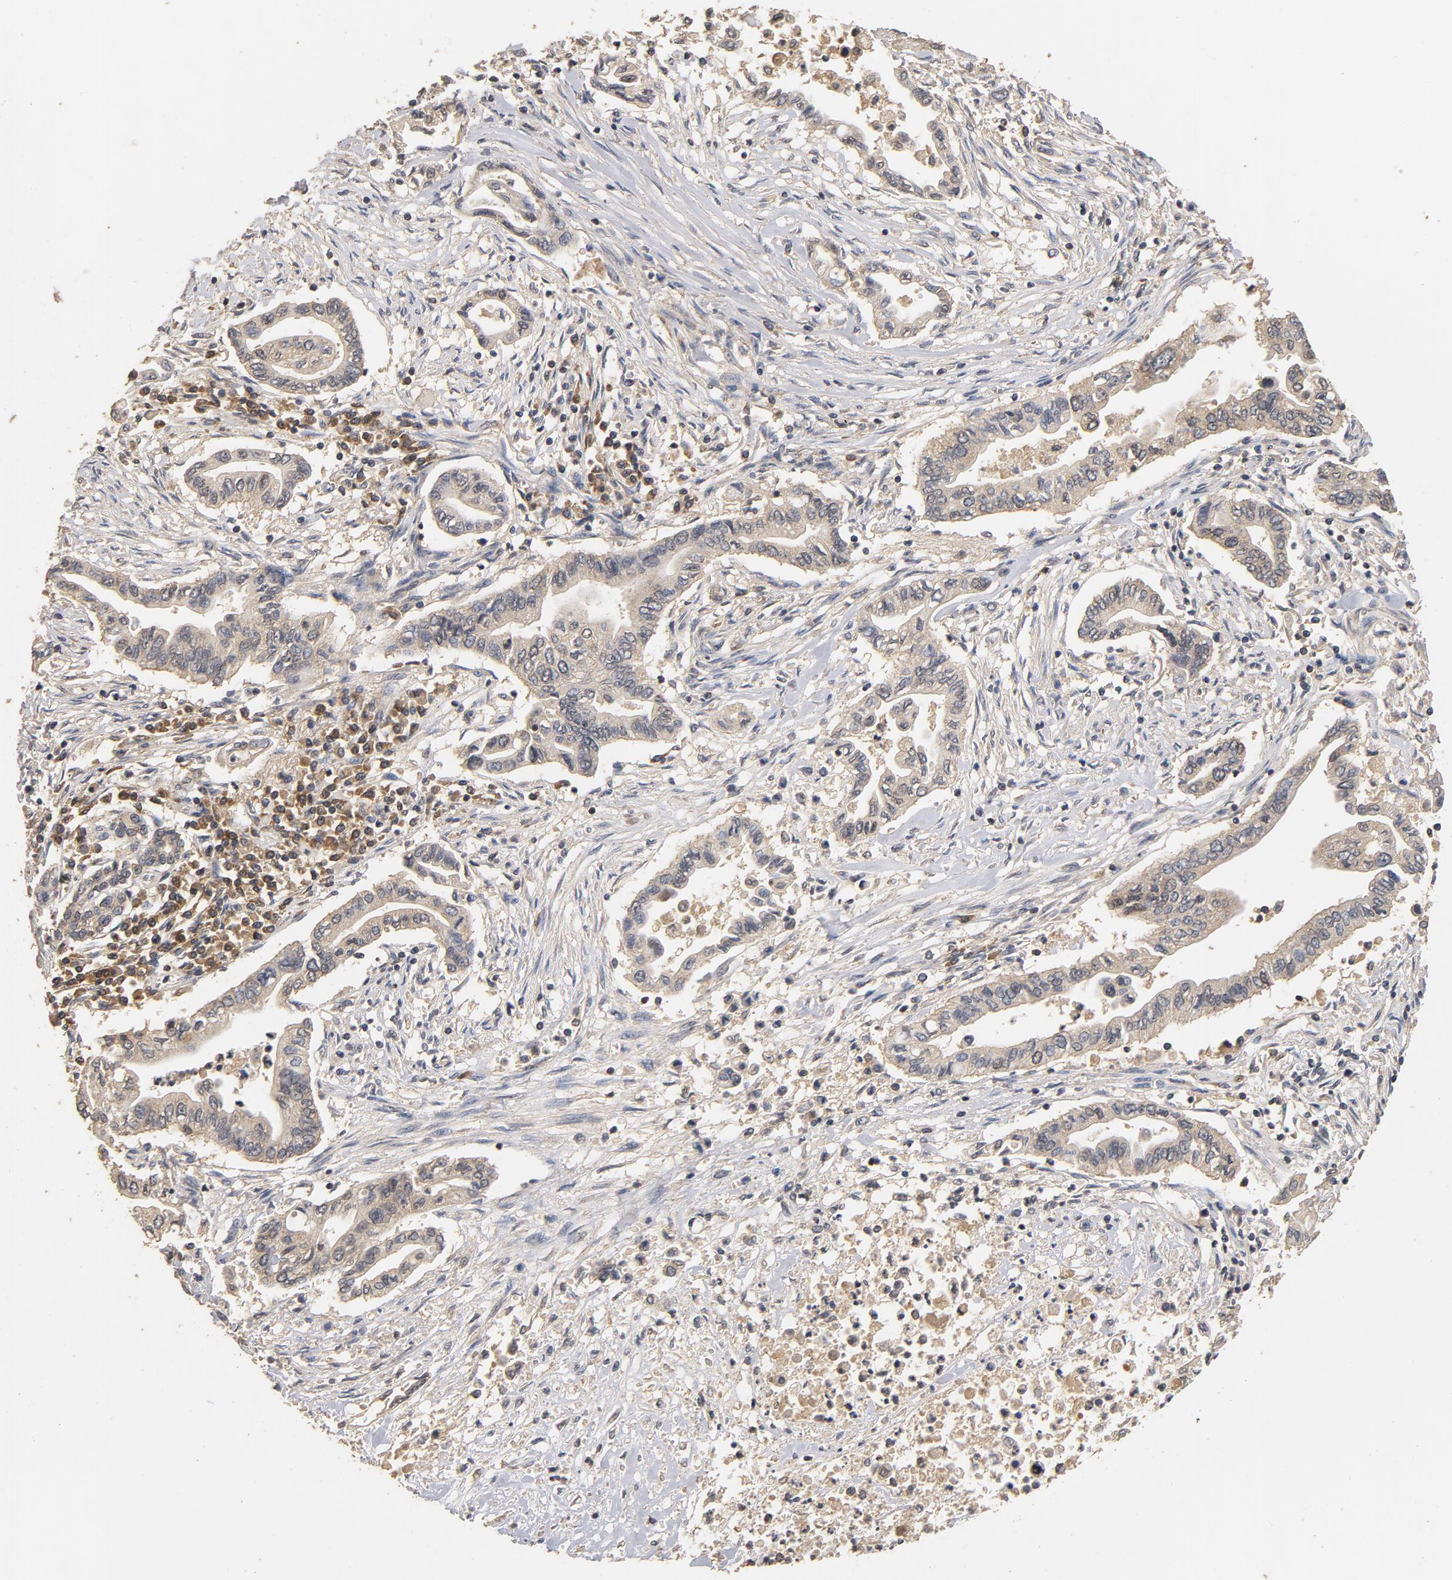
{"staining": {"intensity": "weak", "quantity": ">75%", "location": "cytoplasmic/membranous"}, "tissue": "pancreatic cancer", "cell_type": "Tumor cells", "image_type": "cancer", "snomed": [{"axis": "morphology", "description": "Adenocarcinoma, NOS"}, {"axis": "topography", "description": "Pancreas"}], "caption": "The photomicrograph reveals staining of pancreatic cancer, revealing weak cytoplasmic/membranous protein staining (brown color) within tumor cells.", "gene": "DDX6", "patient": {"sex": "female", "age": 57}}